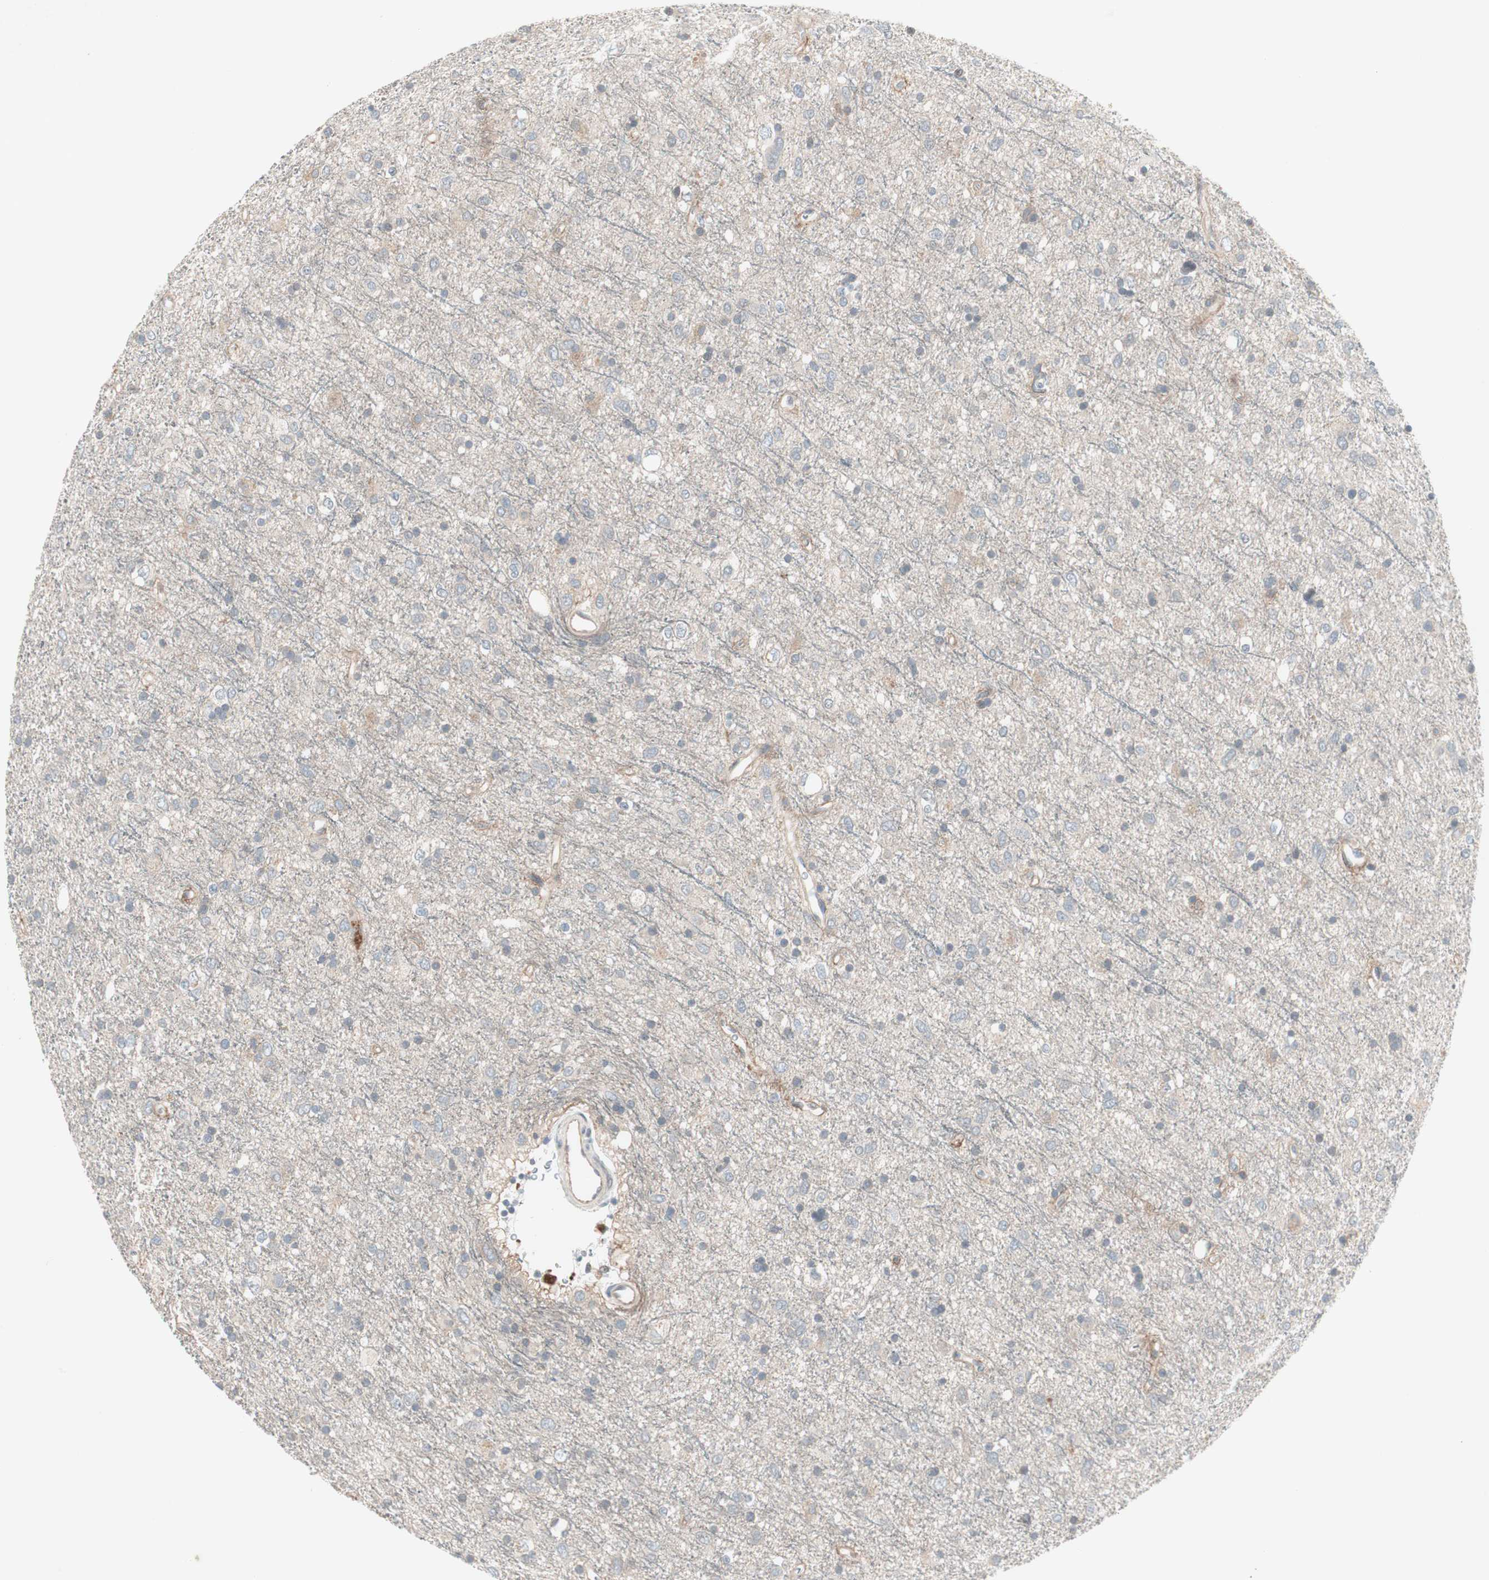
{"staining": {"intensity": "negative", "quantity": "none", "location": "none"}, "tissue": "glioma", "cell_type": "Tumor cells", "image_type": "cancer", "snomed": [{"axis": "morphology", "description": "Glioma, malignant, Low grade"}, {"axis": "topography", "description": "Brain"}], "caption": "This is an immunohistochemistry micrograph of human low-grade glioma (malignant). There is no staining in tumor cells.", "gene": "ITGB4", "patient": {"sex": "male", "age": 77}}